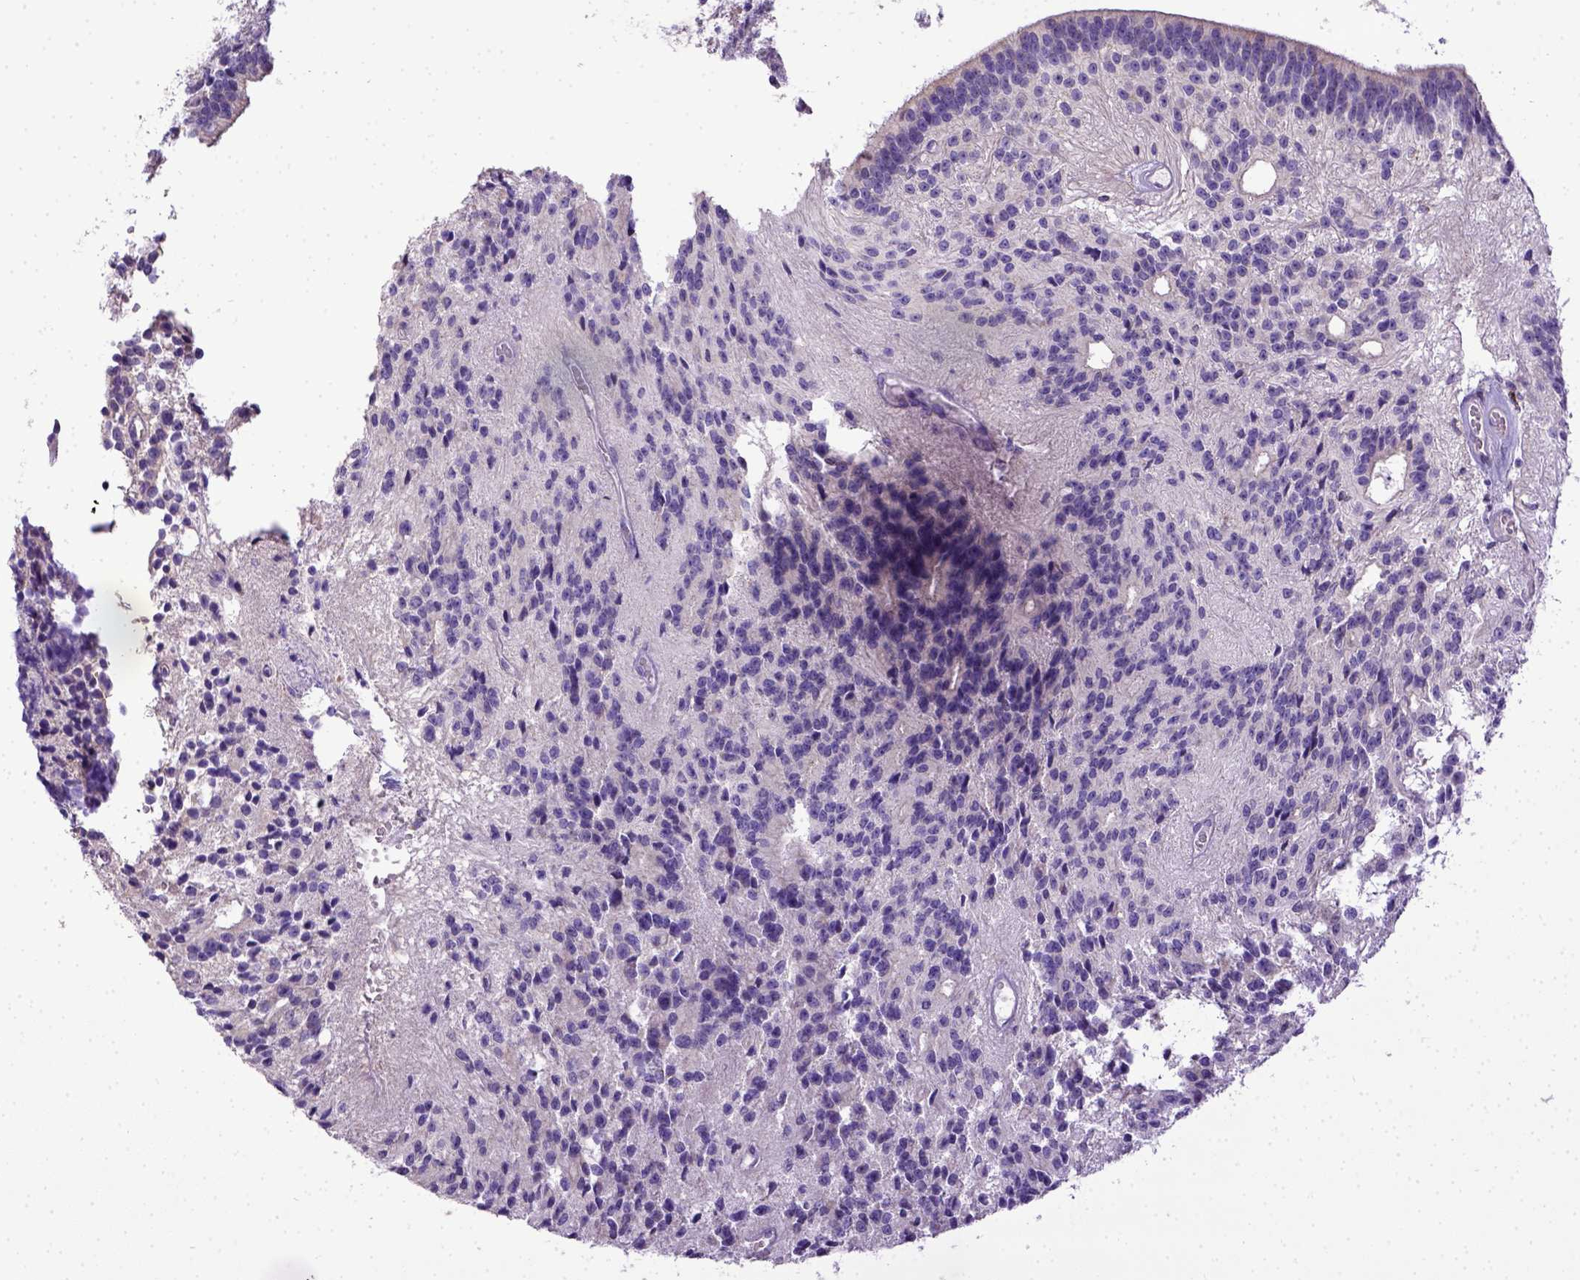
{"staining": {"intensity": "negative", "quantity": "none", "location": "none"}, "tissue": "glioma", "cell_type": "Tumor cells", "image_type": "cancer", "snomed": [{"axis": "morphology", "description": "Glioma, malignant, Low grade"}, {"axis": "topography", "description": "Brain"}], "caption": "High magnification brightfield microscopy of glioma stained with DAB (3,3'-diaminobenzidine) (brown) and counterstained with hematoxylin (blue): tumor cells show no significant positivity.", "gene": "SPEF1", "patient": {"sex": "male", "age": 31}}